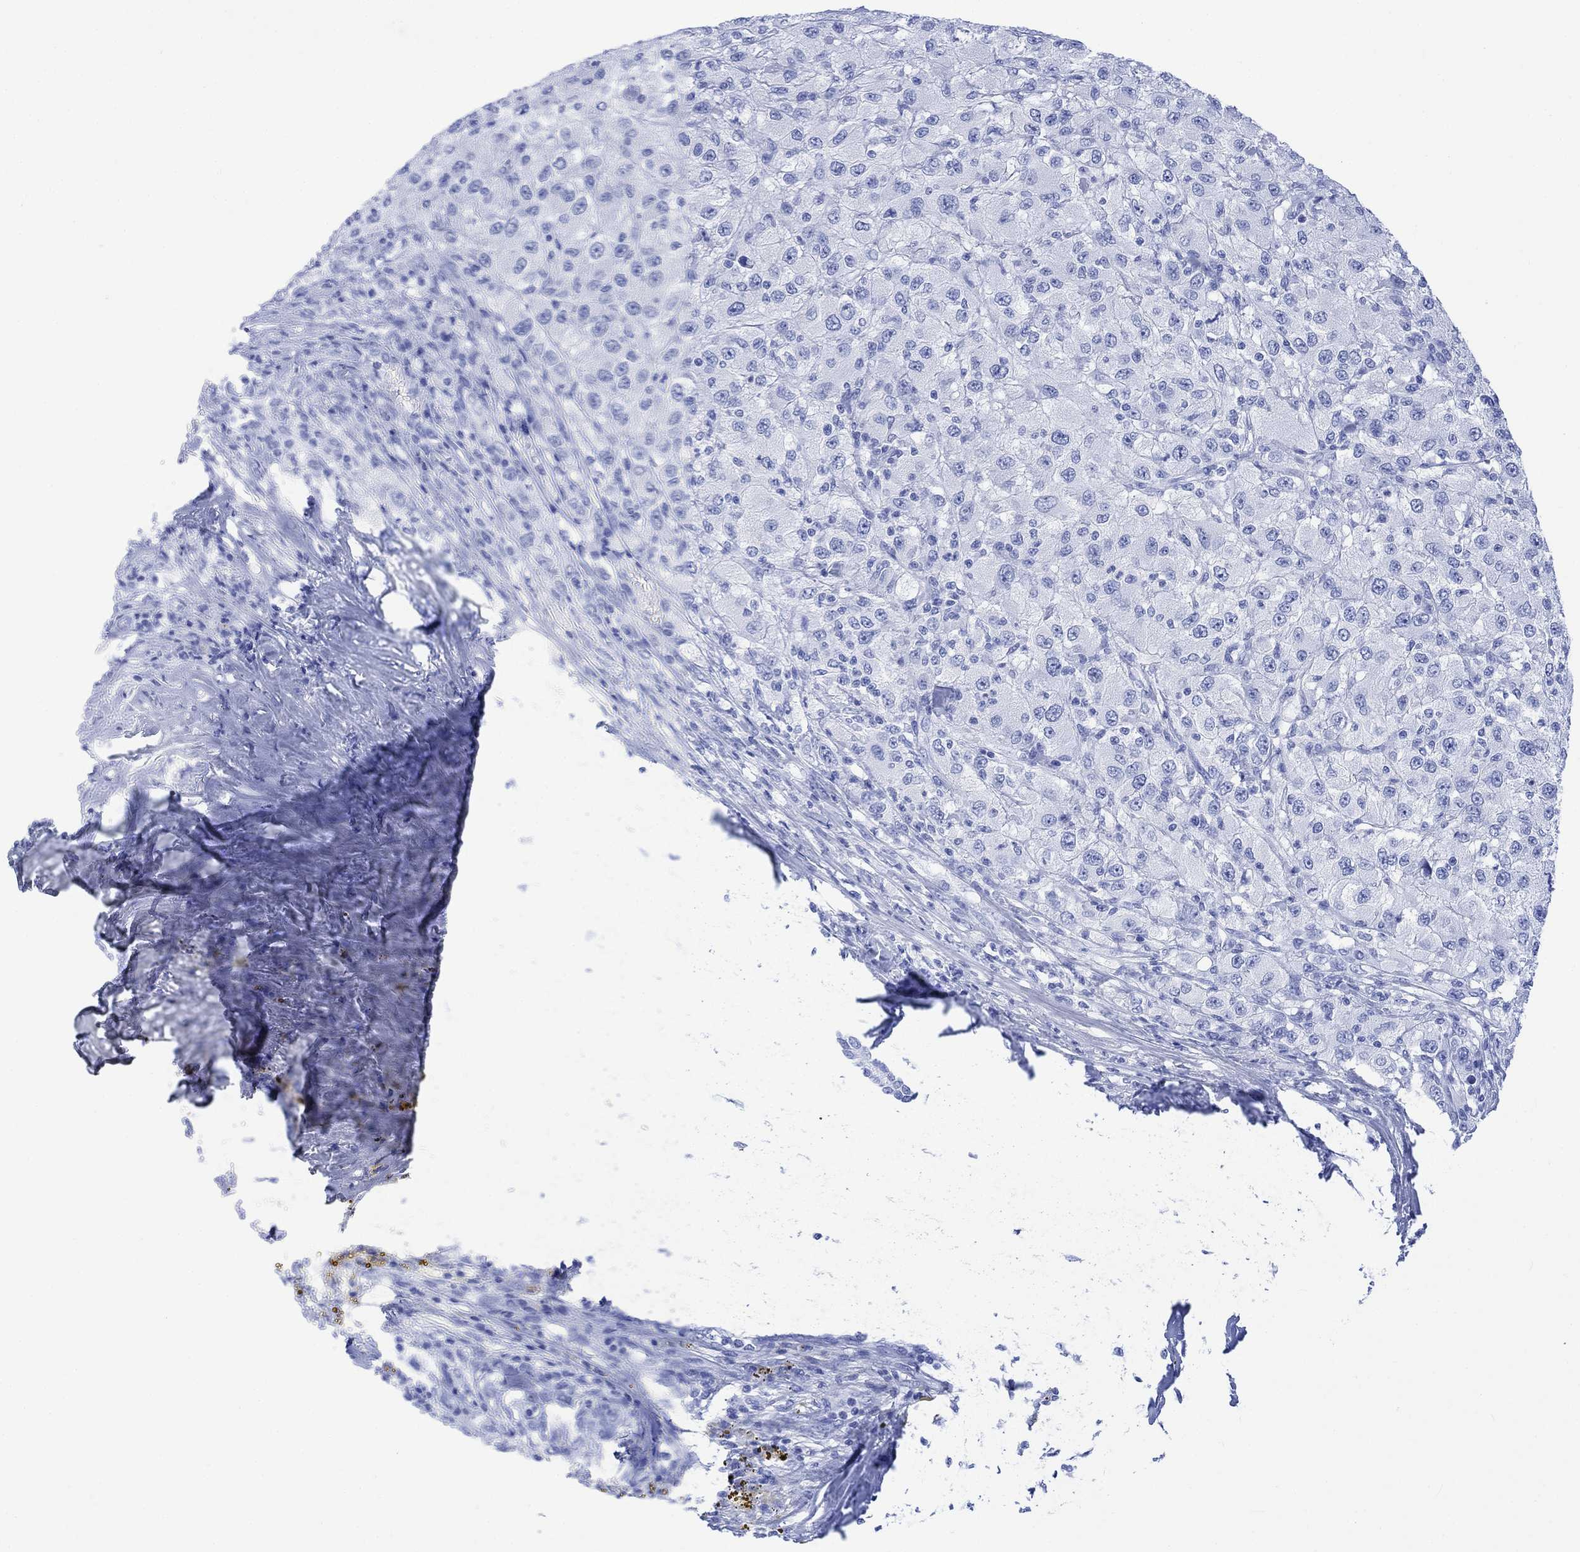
{"staining": {"intensity": "negative", "quantity": "none", "location": "none"}, "tissue": "renal cancer", "cell_type": "Tumor cells", "image_type": "cancer", "snomed": [{"axis": "morphology", "description": "Adenocarcinoma, NOS"}, {"axis": "topography", "description": "Kidney"}], "caption": "Renal cancer was stained to show a protein in brown. There is no significant positivity in tumor cells.", "gene": "CELF4", "patient": {"sex": "female", "age": 67}}